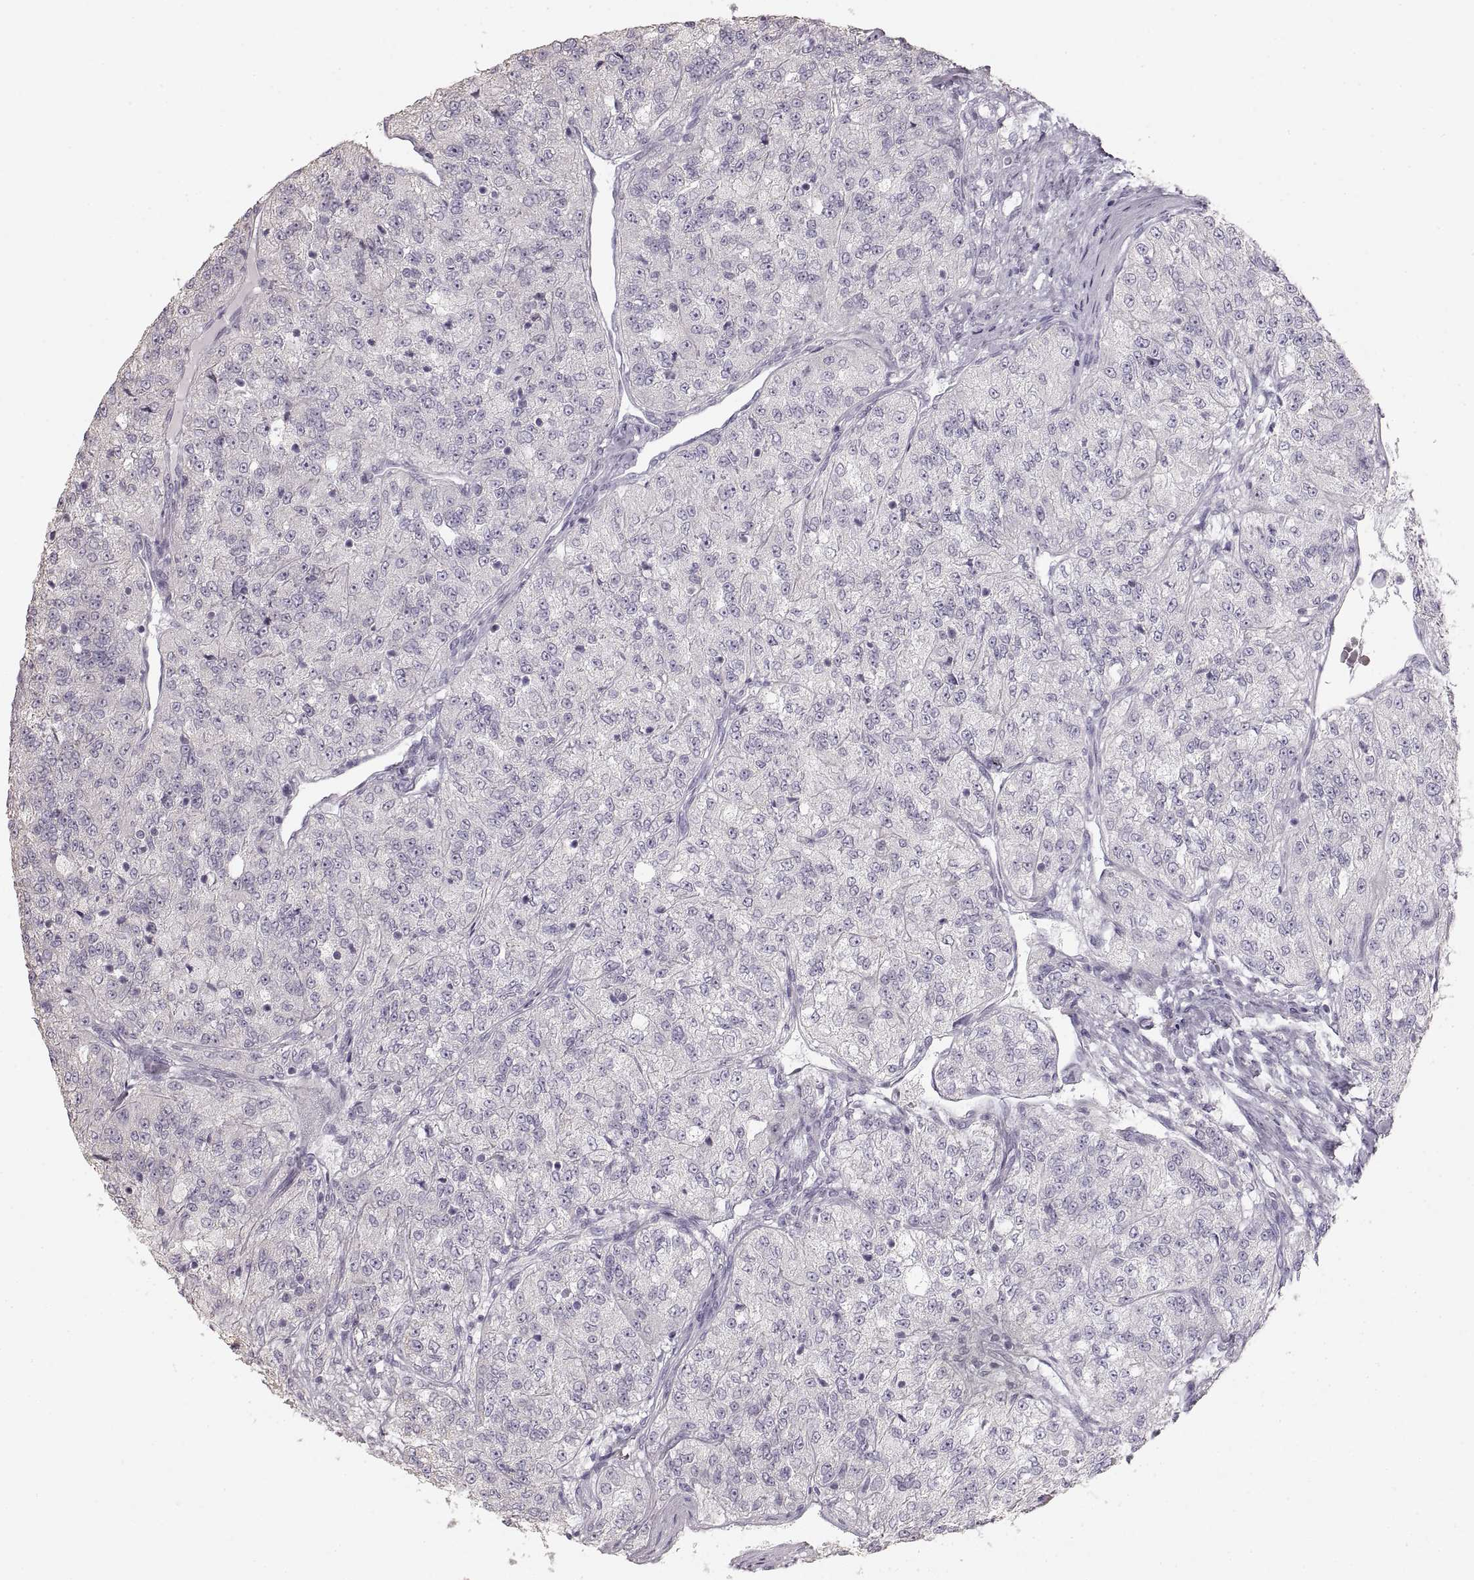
{"staining": {"intensity": "negative", "quantity": "none", "location": "none"}, "tissue": "renal cancer", "cell_type": "Tumor cells", "image_type": "cancer", "snomed": [{"axis": "morphology", "description": "Adenocarcinoma, NOS"}, {"axis": "topography", "description": "Kidney"}], "caption": "An image of human renal cancer (adenocarcinoma) is negative for staining in tumor cells.", "gene": "ZP3", "patient": {"sex": "female", "age": 63}}